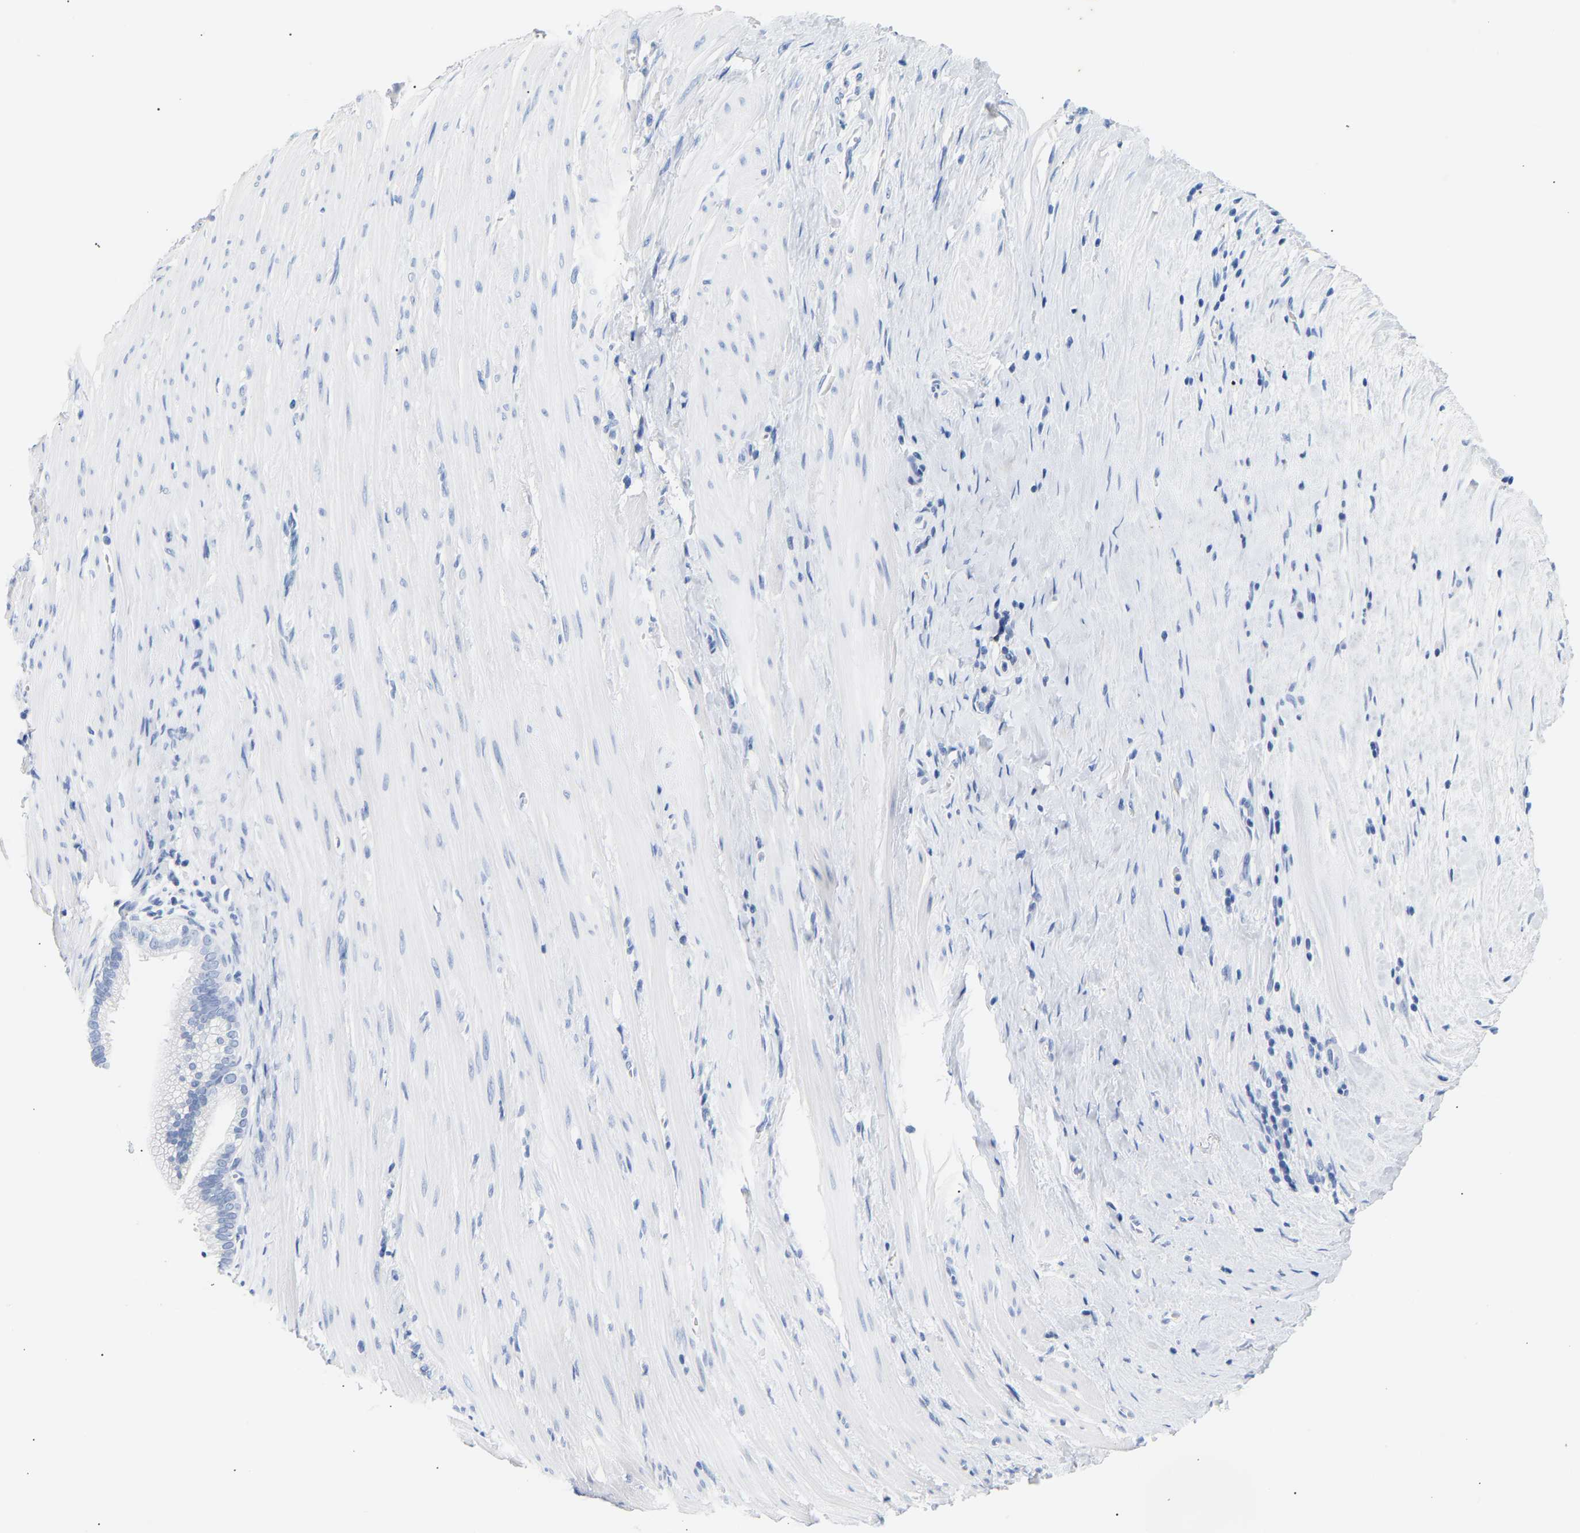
{"staining": {"intensity": "negative", "quantity": "none", "location": "none"}, "tissue": "pancreatic cancer", "cell_type": "Tumor cells", "image_type": "cancer", "snomed": [{"axis": "morphology", "description": "Adenocarcinoma, NOS"}, {"axis": "topography", "description": "Pancreas"}], "caption": "Adenocarcinoma (pancreatic) was stained to show a protein in brown. There is no significant positivity in tumor cells.", "gene": "SPINK2", "patient": {"sex": "male", "age": 69}}